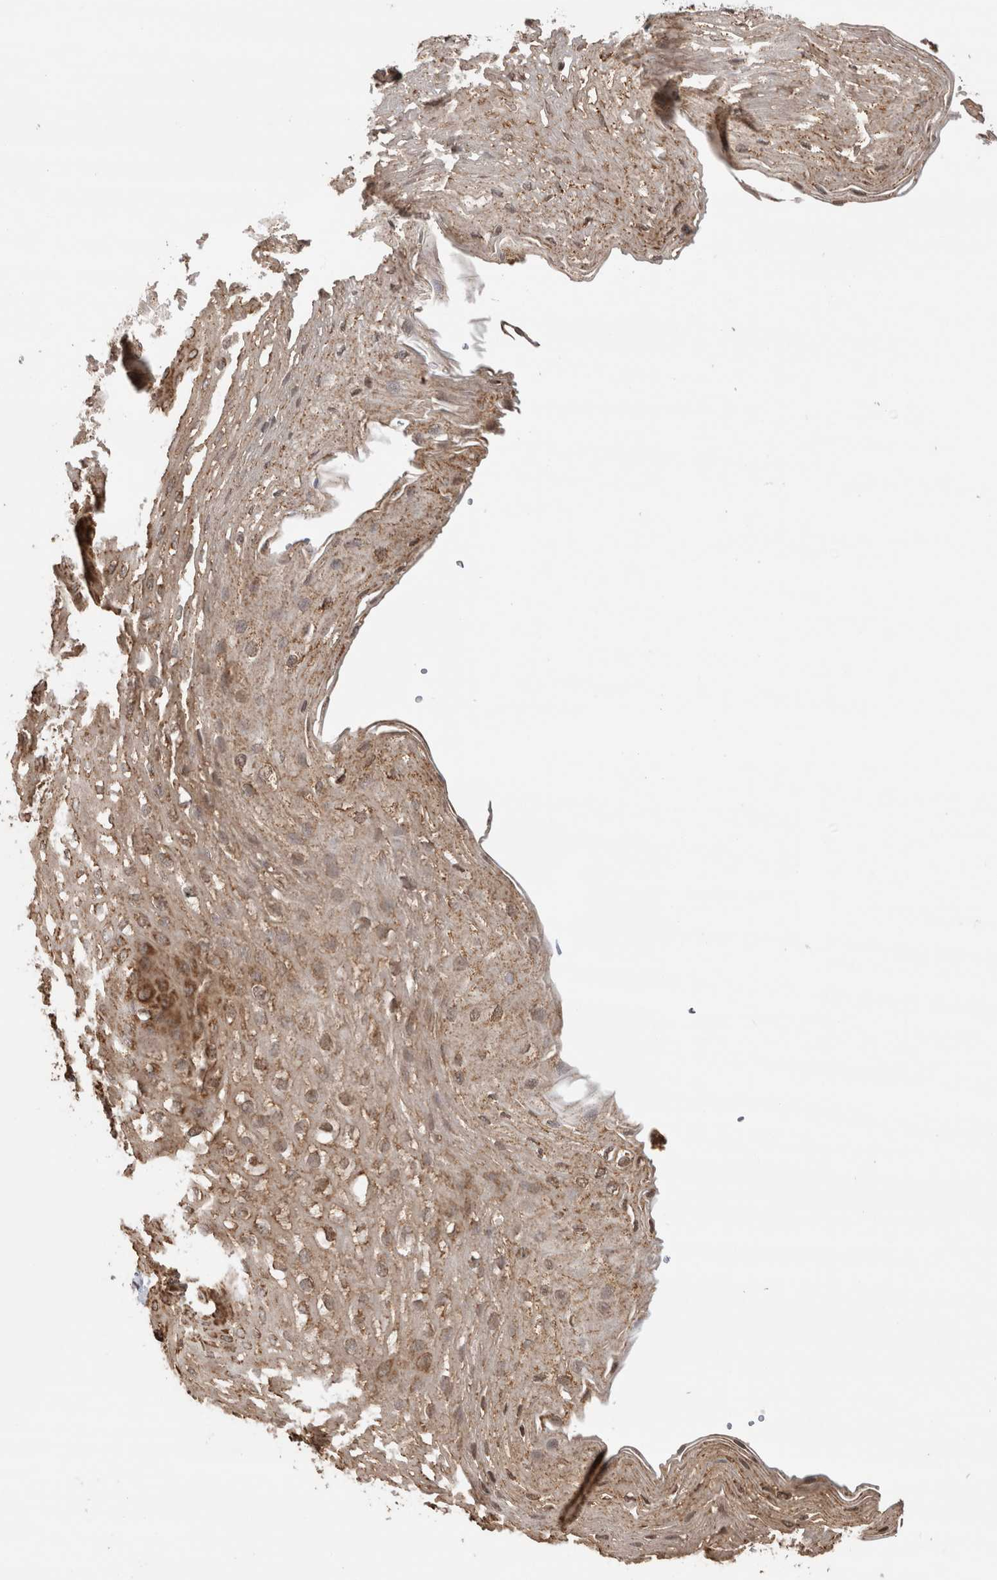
{"staining": {"intensity": "moderate", "quantity": "25%-75%", "location": "cytoplasmic/membranous"}, "tissue": "esophagus", "cell_type": "Squamous epithelial cells", "image_type": "normal", "snomed": [{"axis": "morphology", "description": "Normal tissue, NOS"}, {"axis": "topography", "description": "Esophagus"}], "caption": "Immunohistochemistry (IHC) micrograph of unremarkable esophagus: esophagus stained using immunohistochemistry exhibits medium levels of moderate protein expression localized specifically in the cytoplasmic/membranous of squamous epithelial cells, appearing as a cytoplasmic/membranous brown color.", "gene": "IMMP2L", "patient": {"sex": "female", "age": 66}}